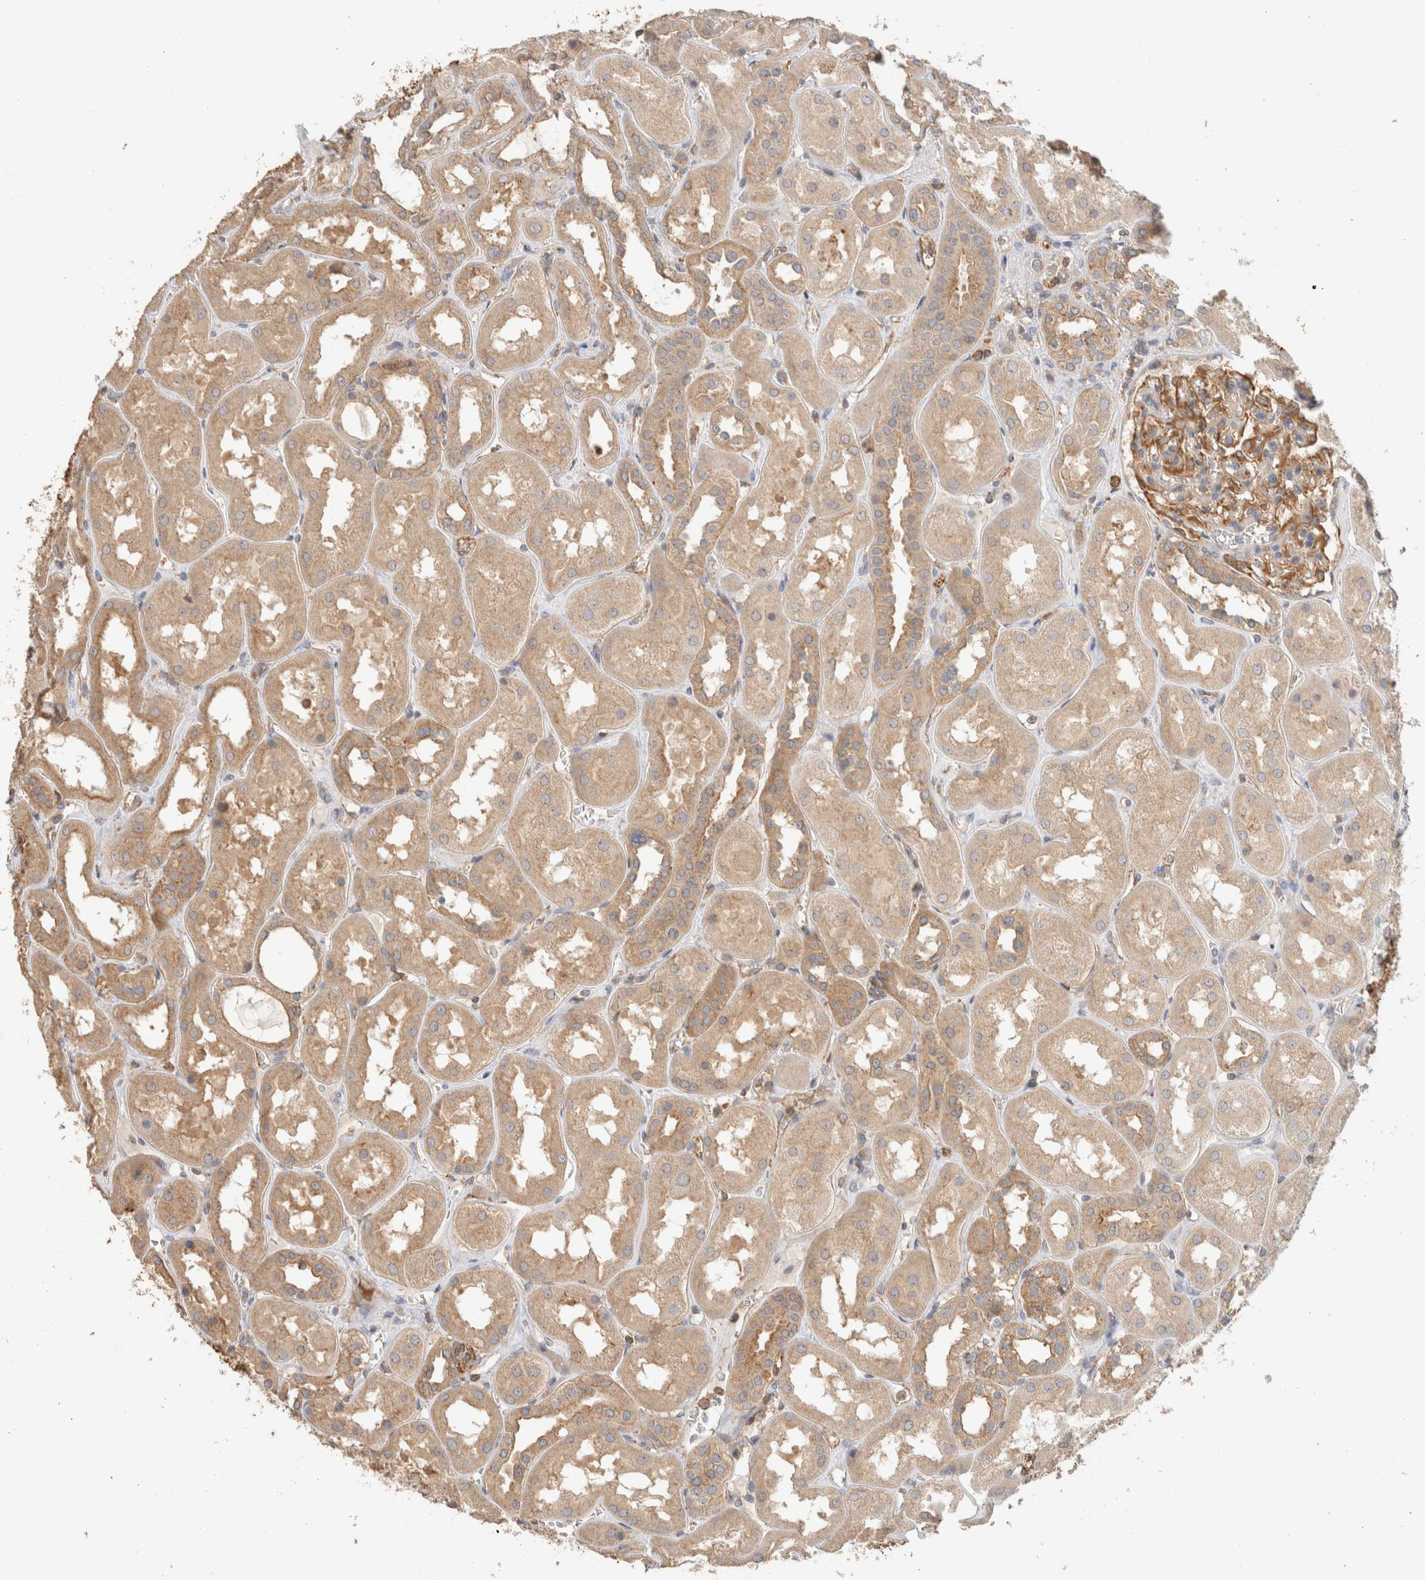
{"staining": {"intensity": "moderate", "quantity": ">75%", "location": "cytoplasmic/membranous"}, "tissue": "kidney", "cell_type": "Cells in glomeruli", "image_type": "normal", "snomed": [{"axis": "morphology", "description": "Normal tissue, NOS"}, {"axis": "topography", "description": "Kidney"}], "caption": "DAB (3,3'-diaminobenzidine) immunohistochemical staining of benign human kidney shows moderate cytoplasmic/membranous protein positivity in approximately >75% of cells in glomeruli.", "gene": "CFAP418", "patient": {"sex": "male", "age": 70}}